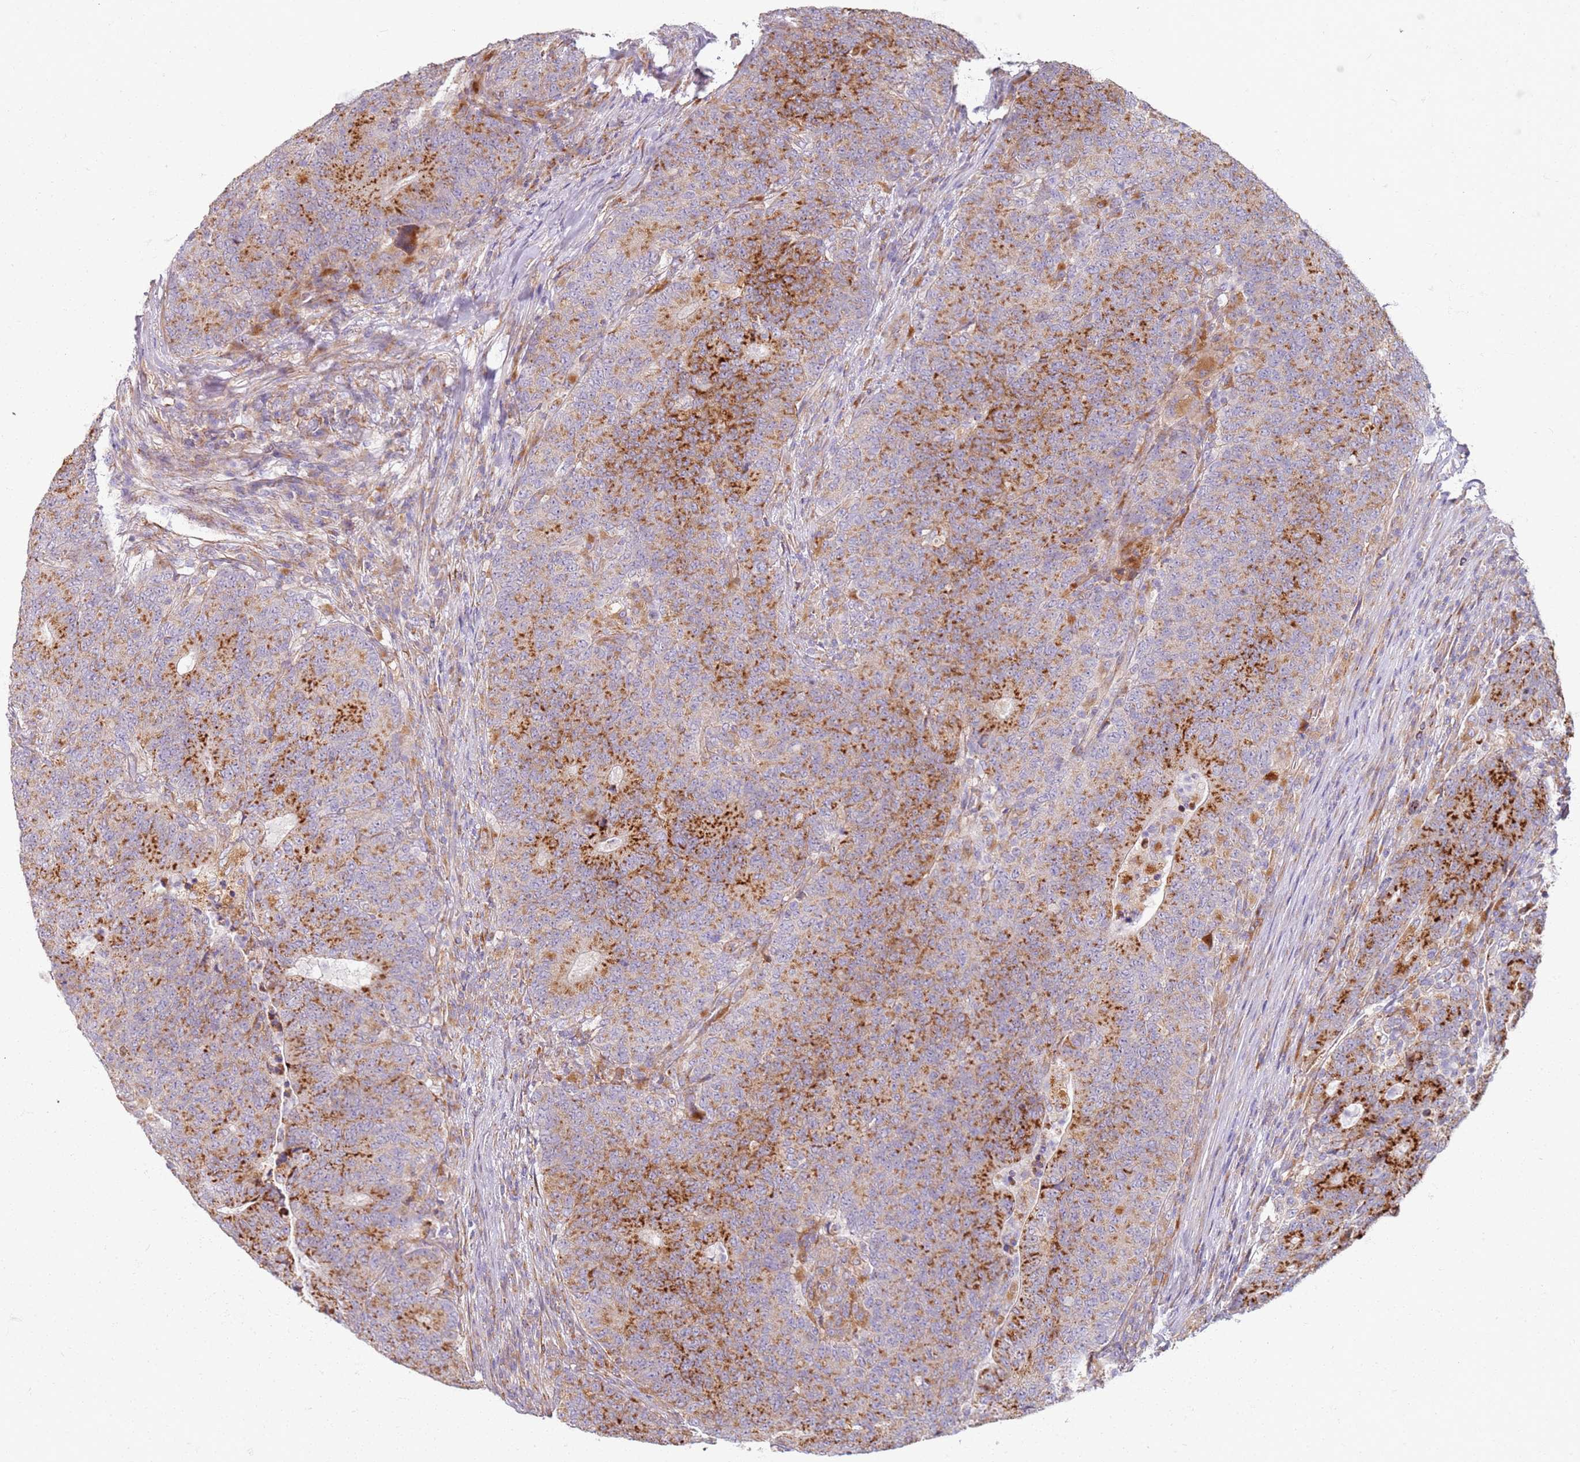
{"staining": {"intensity": "strong", "quantity": ">75%", "location": "cytoplasmic/membranous"}, "tissue": "colorectal cancer", "cell_type": "Tumor cells", "image_type": "cancer", "snomed": [{"axis": "morphology", "description": "Adenocarcinoma, NOS"}, {"axis": "topography", "description": "Colon"}], "caption": "Immunohistochemistry (IHC) staining of colorectal cancer, which exhibits high levels of strong cytoplasmic/membranous staining in about >75% of tumor cells indicating strong cytoplasmic/membranous protein positivity. The staining was performed using DAB (brown) for protein detection and nuclei were counterstained in hematoxylin (blue).", "gene": "PROKR2", "patient": {"sex": "female", "age": 75}}